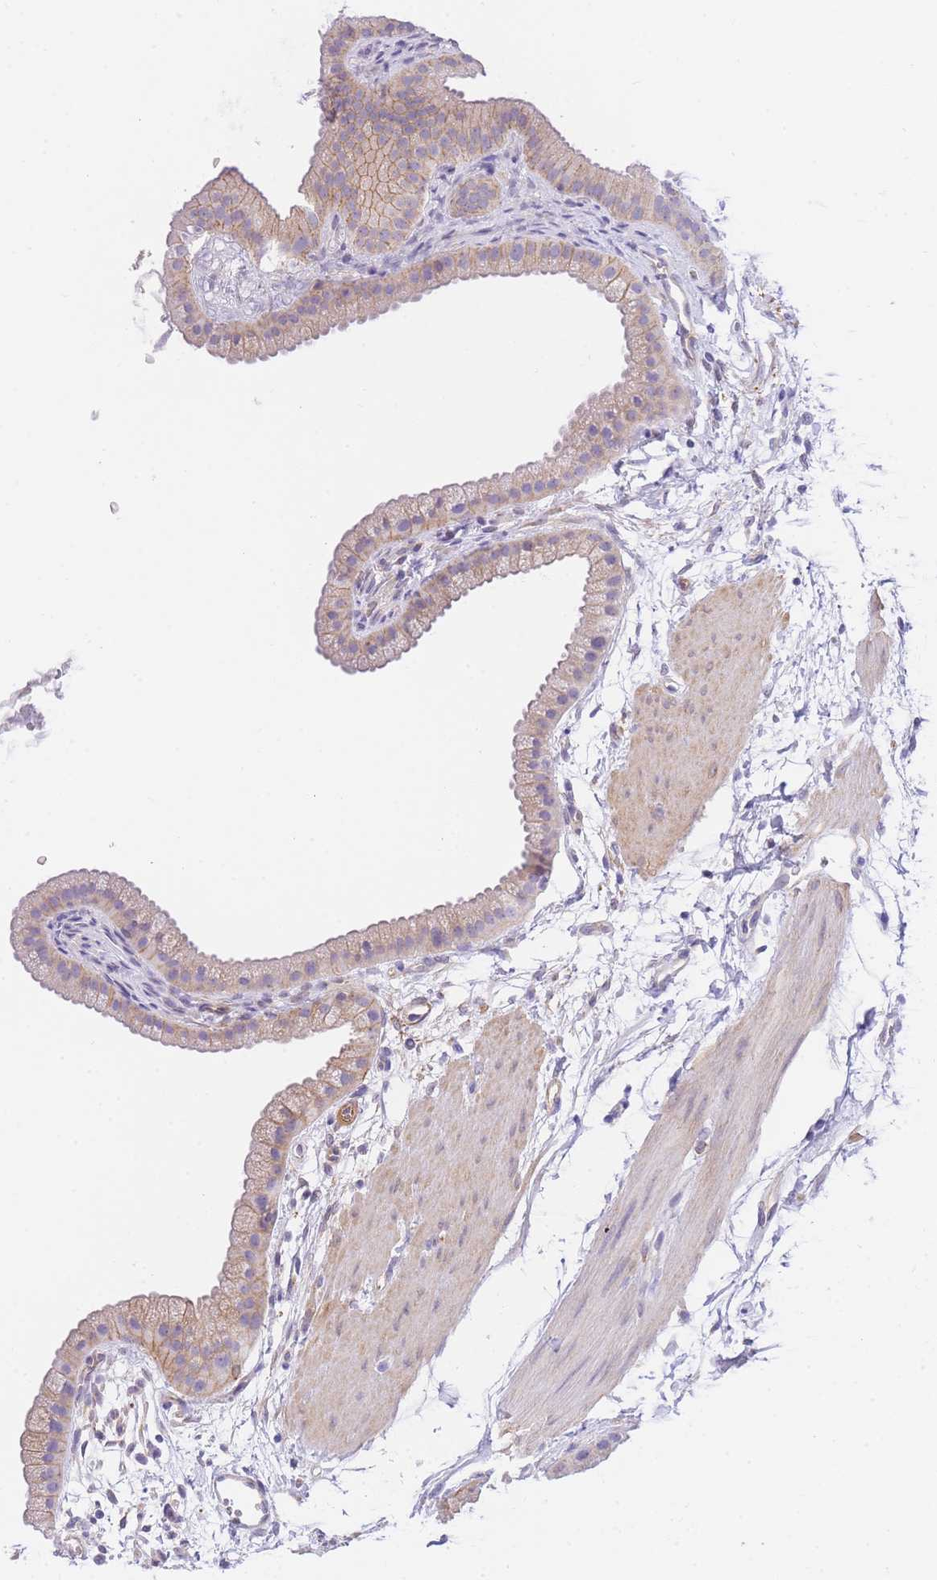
{"staining": {"intensity": "moderate", "quantity": "25%-75%", "location": "cytoplasmic/membranous"}, "tissue": "gallbladder", "cell_type": "Glandular cells", "image_type": "normal", "snomed": [{"axis": "morphology", "description": "Normal tissue, NOS"}, {"axis": "topography", "description": "Gallbladder"}], "caption": "Immunohistochemistry (IHC) (DAB (3,3'-diaminobenzidine)) staining of unremarkable gallbladder shows moderate cytoplasmic/membranous protein expression in about 25%-75% of glandular cells.", "gene": "SRSF12", "patient": {"sex": "female", "age": 64}}